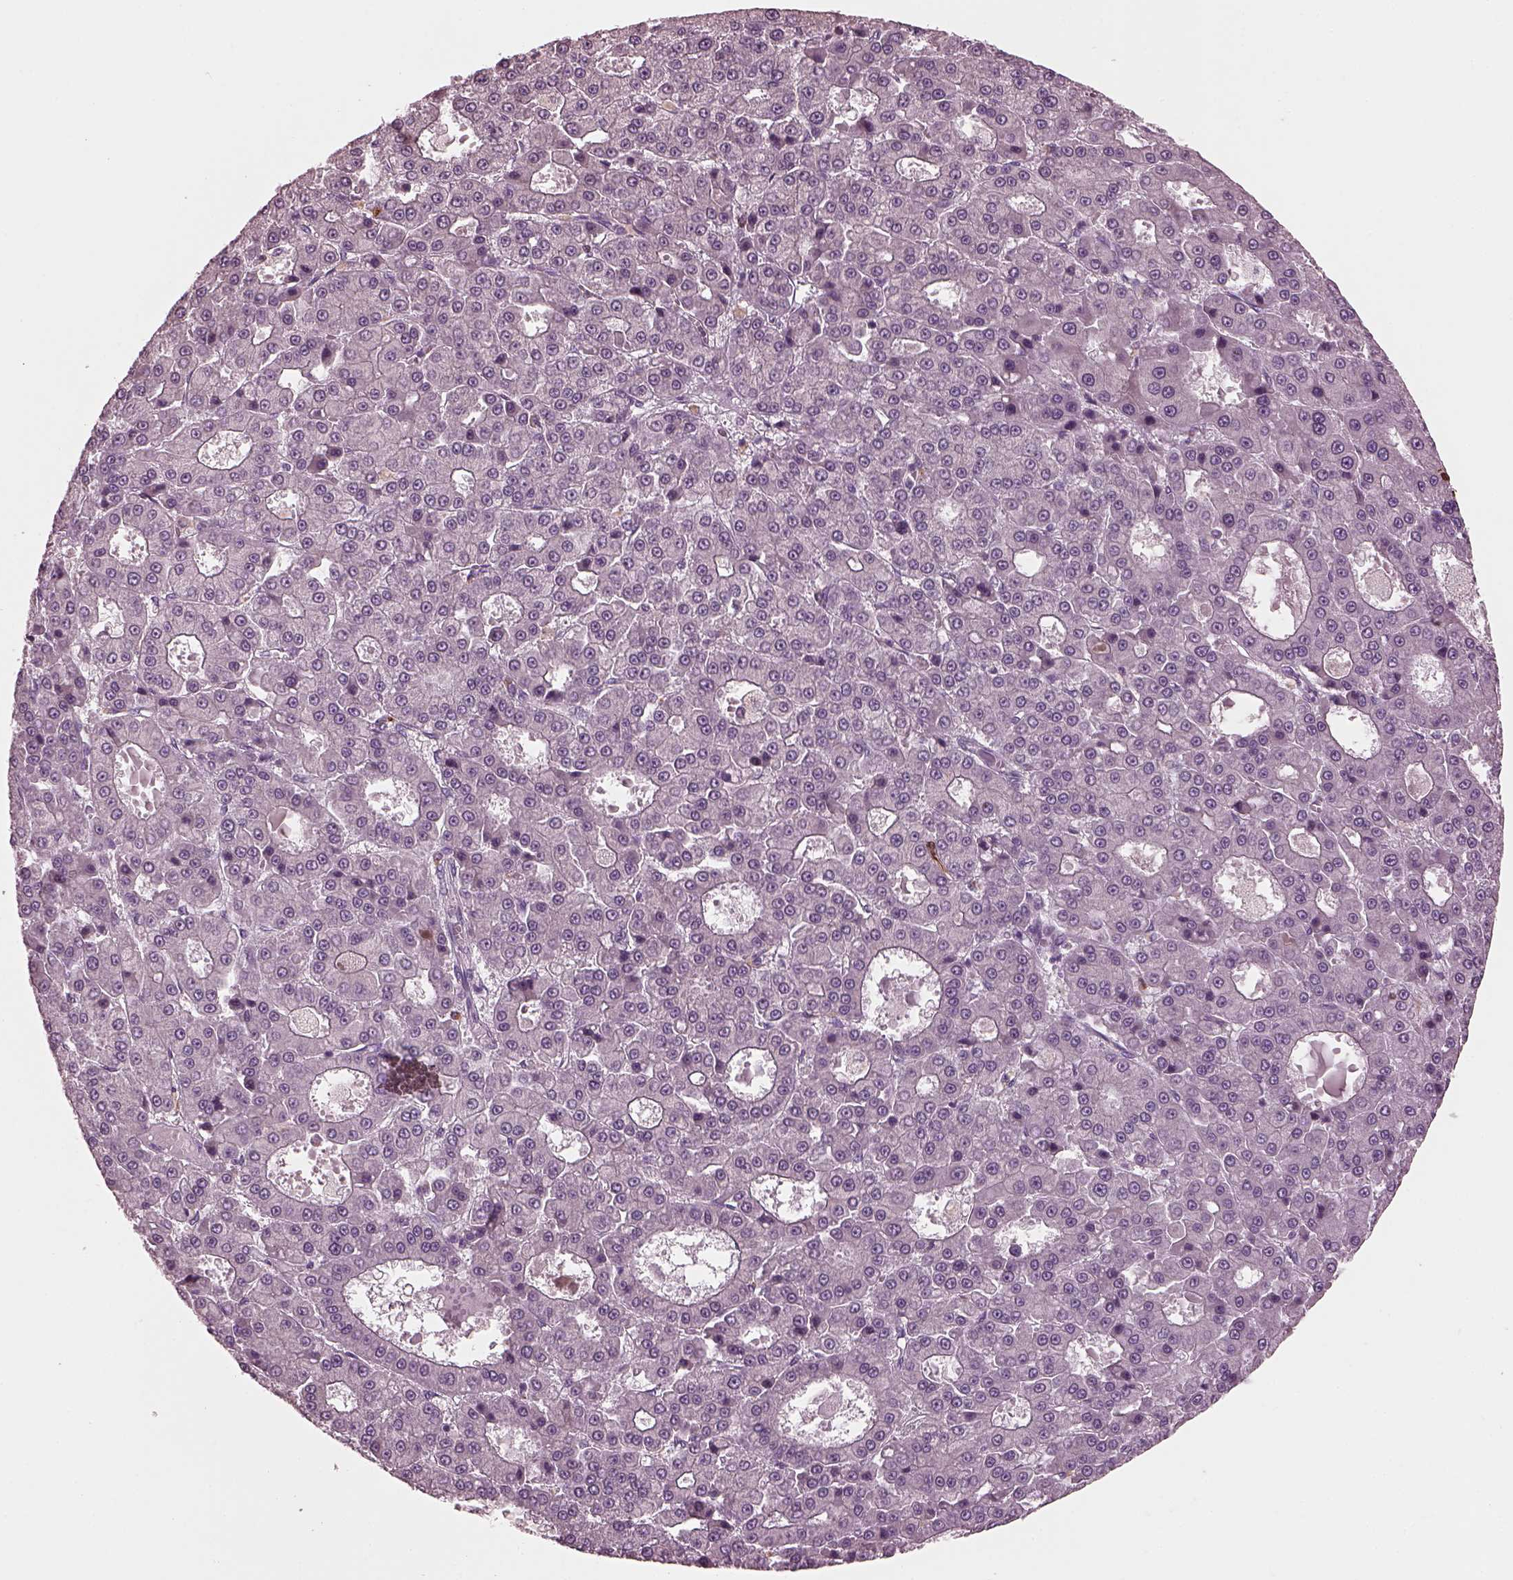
{"staining": {"intensity": "negative", "quantity": "none", "location": "none"}, "tissue": "liver cancer", "cell_type": "Tumor cells", "image_type": "cancer", "snomed": [{"axis": "morphology", "description": "Carcinoma, Hepatocellular, NOS"}, {"axis": "topography", "description": "Liver"}], "caption": "An immunohistochemistry (IHC) photomicrograph of liver hepatocellular carcinoma is shown. There is no staining in tumor cells of liver hepatocellular carcinoma.", "gene": "SLAMF8", "patient": {"sex": "male", "age": 70}}